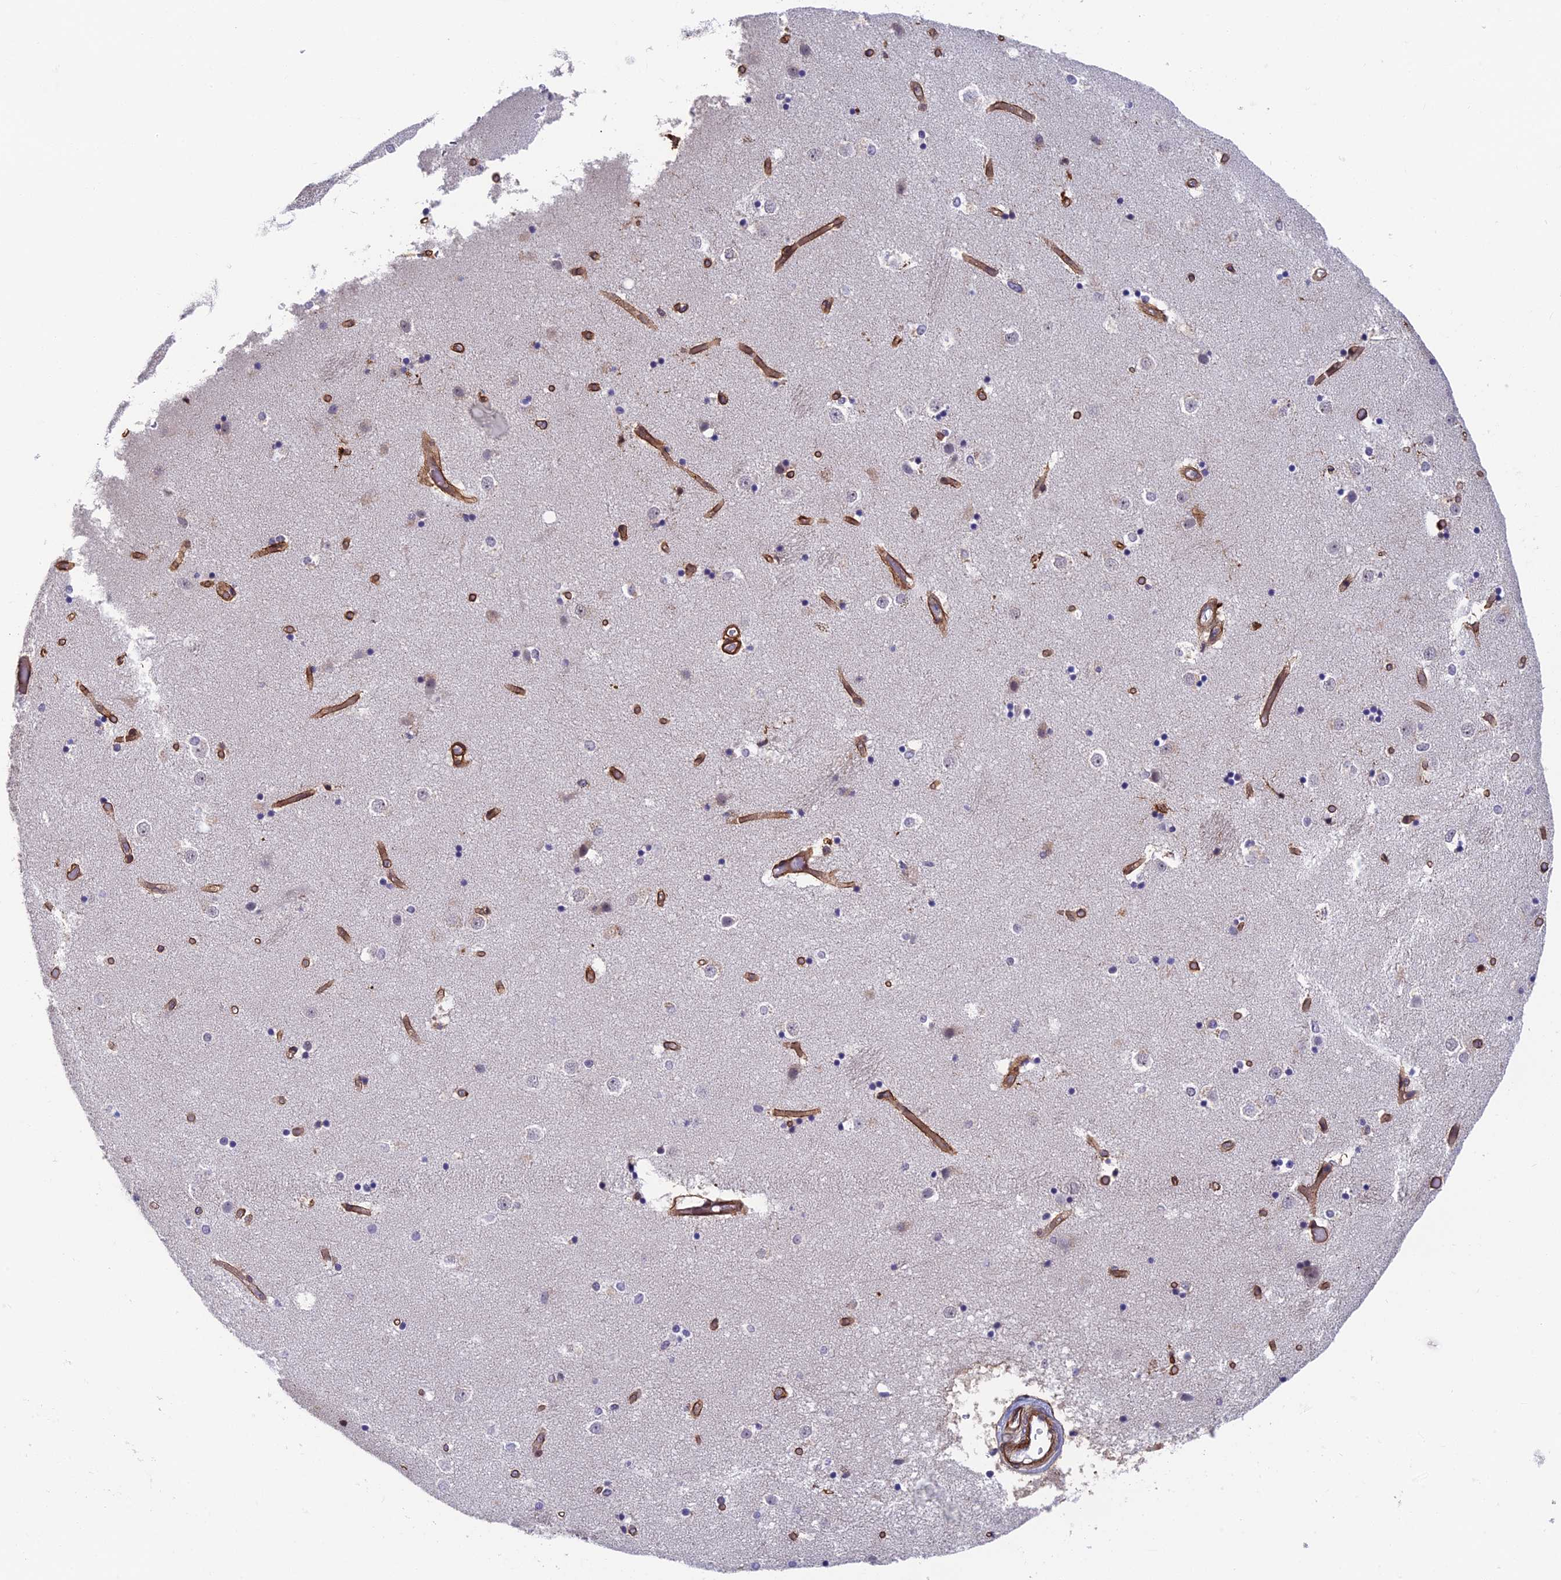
{"staining": {"intensity": "weak", "quantity": "<25%", "location": "cytoplasmic/membranous"}, "tissue": "caudate", "cell_type": "Glial cells", "image_type": "normal", "snomed": [{"axis": "morphology", "description": "Normal tissue, NOS"}, {"axis": "topography", "description": "Lateral ventricle wall"}], "caption": "The immunohistochemistry (IHC) photomicrograph has no significant positivity in glial cells of caudate. (DAB (3,3'-diaminobenzidine) IHC visualized using brightfield microscopy, high magnification).", "gene": "NSMCE1", "patient": {"sex": "female", "age": 52}}